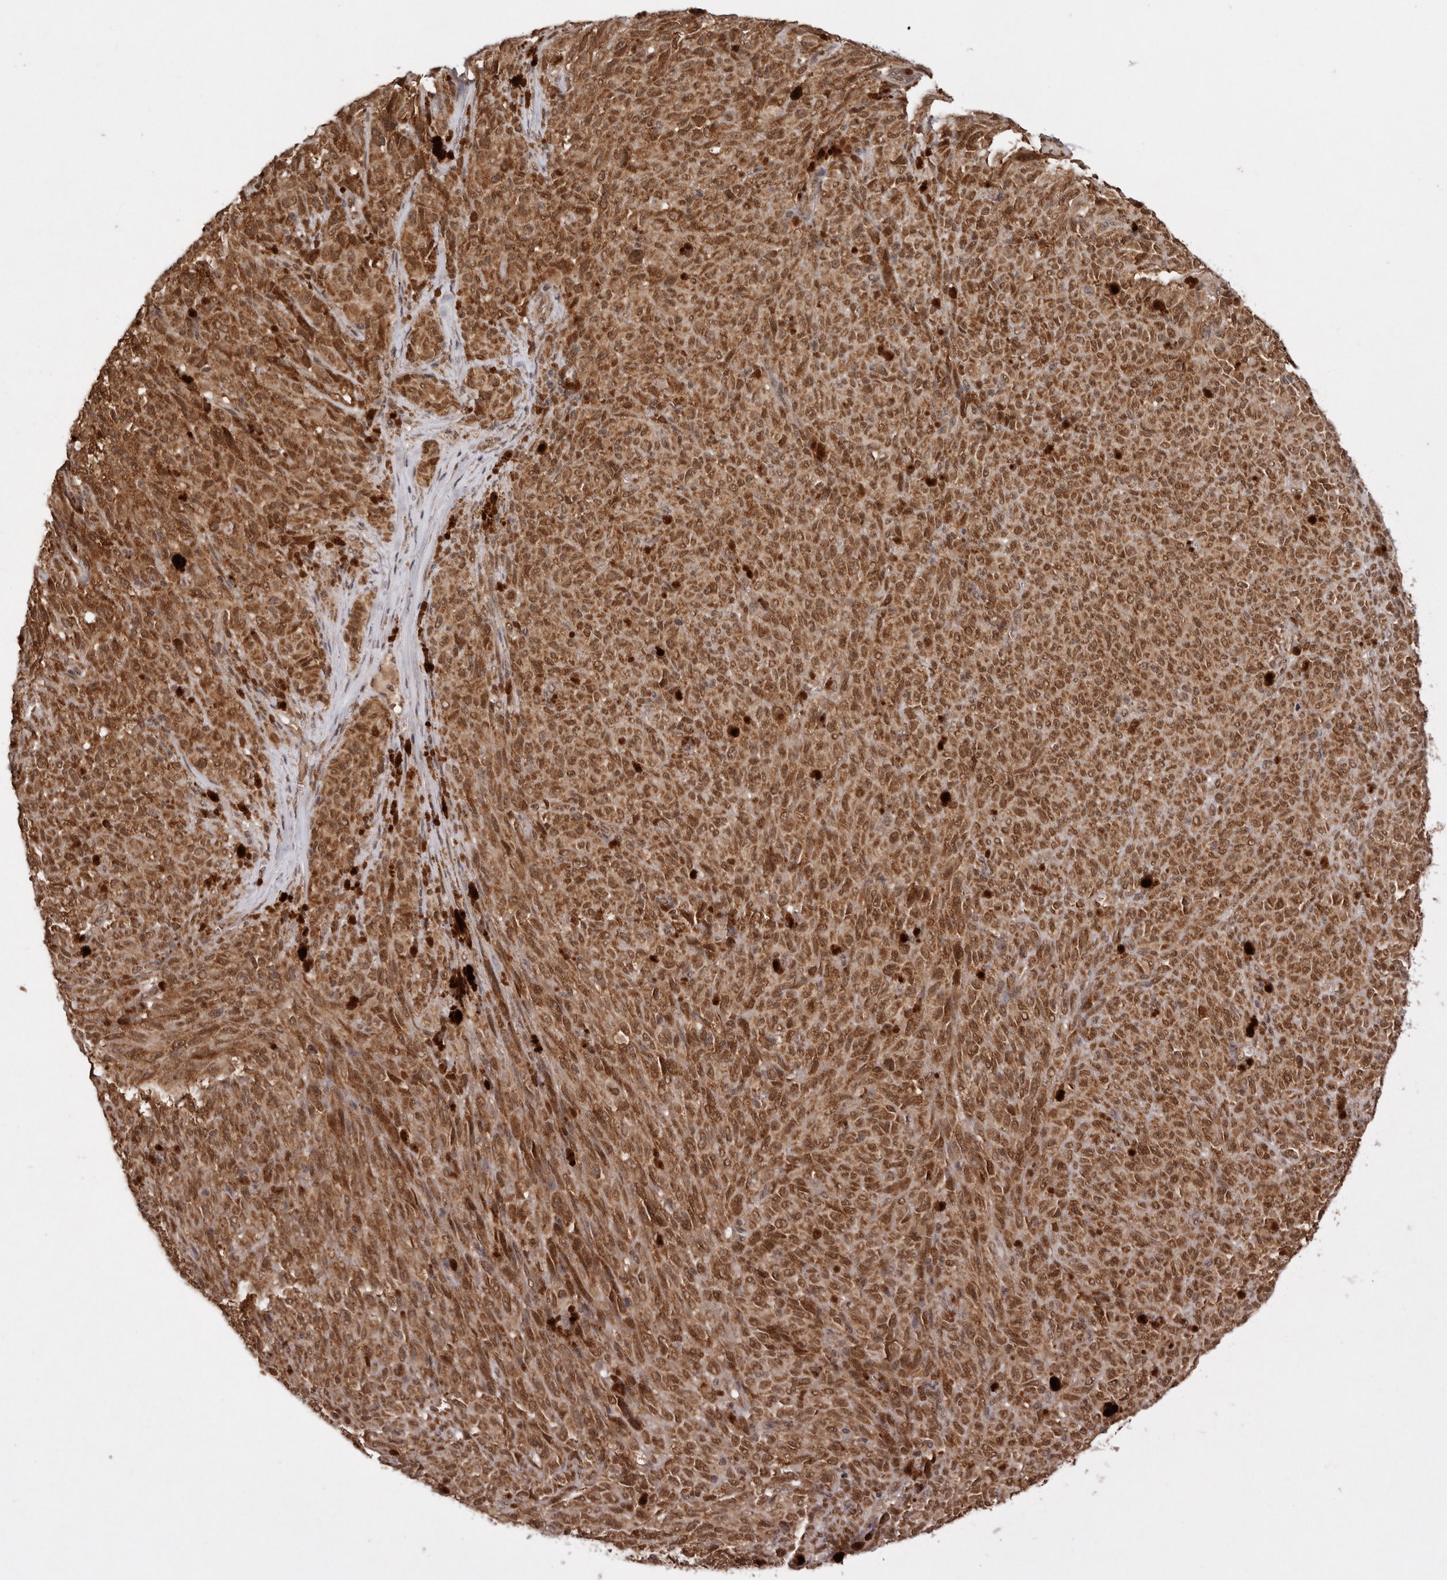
{"staining": {"intensity": "moderate", "quantity": ">75%", "location": "cytoplasmic/membranous,nuclear"}, "tissue": "melanoma", "cell_type": "Tumor cells", "image_type": "cancer", "snomed": [{"axis": "morphology", "description": "Malignant melanoma, NOS"}, {"axis": "topography", "description": "Skin"}], "caption": "High-magnification brightfield microscopy of malignant melanoma stained with DAB (brown) and counterstained with hematoxylin (blue). tumor cells exhibit moderate cytoplasmic/membranous and nuclear staining is seen in approximately>75% of cells.", "gene": "TARS2", "patient": {"sex": "female", "age": 82}}